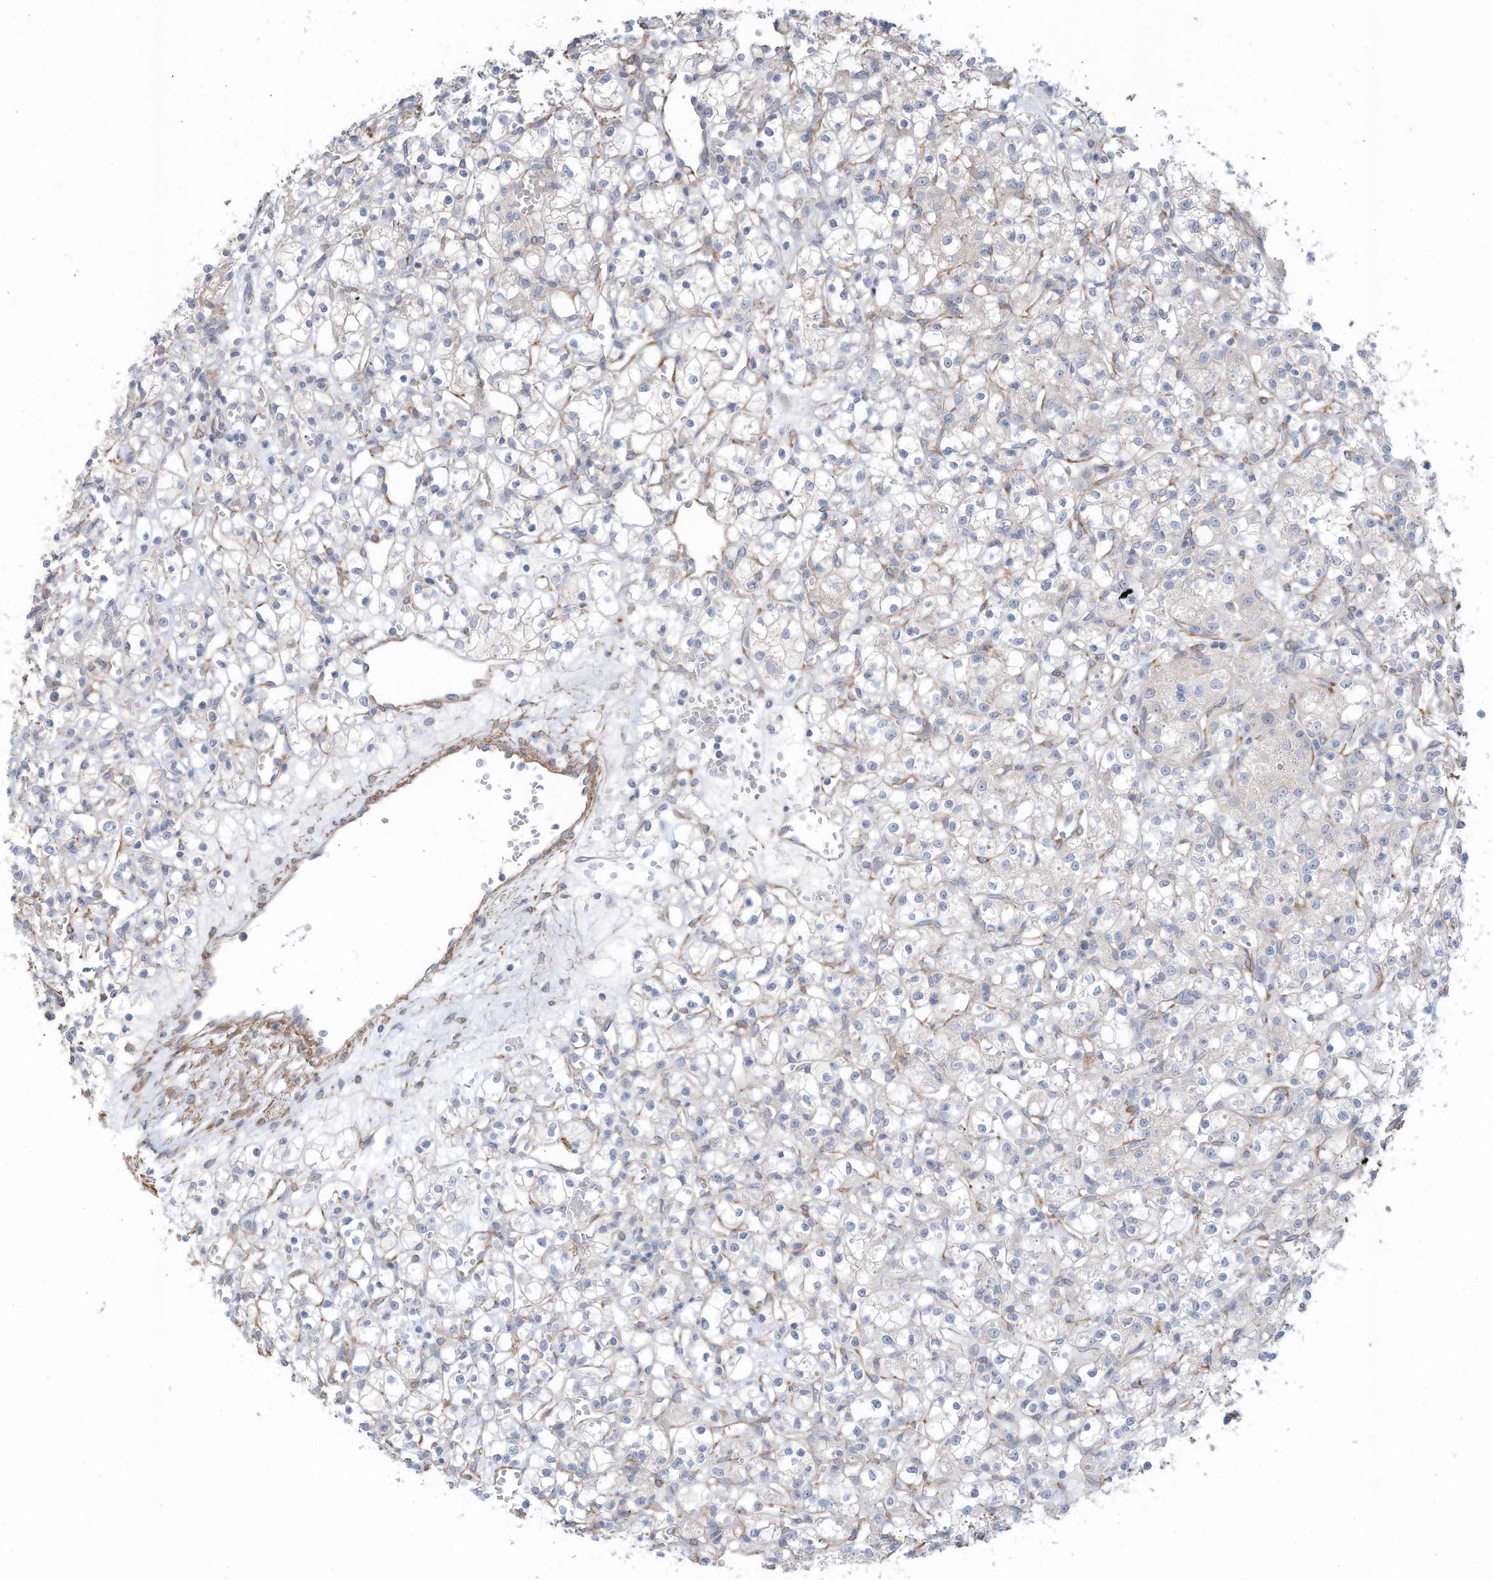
{"staining": {"intensity": "negative", "quantity": "none", "location": "none"}, "tissue": "renal cancer", "cell_type": "Tumor cells", "image_type": "cancer", "snomed": [{"axis": "morphology", "description": "Adenocarcinoma, NOS"}, {"axis": "topography", "description": "Kidney"}], "caption": "IHC photomicrograph of neoplastic tissue: human renal adenocarcinoma stained with DAB (3,3'-diaminobenzidine) shows no significant protein positivity in tumor cells.", "gene": "SLC17A7", "patient": {"sex": "female", "age": 59}}